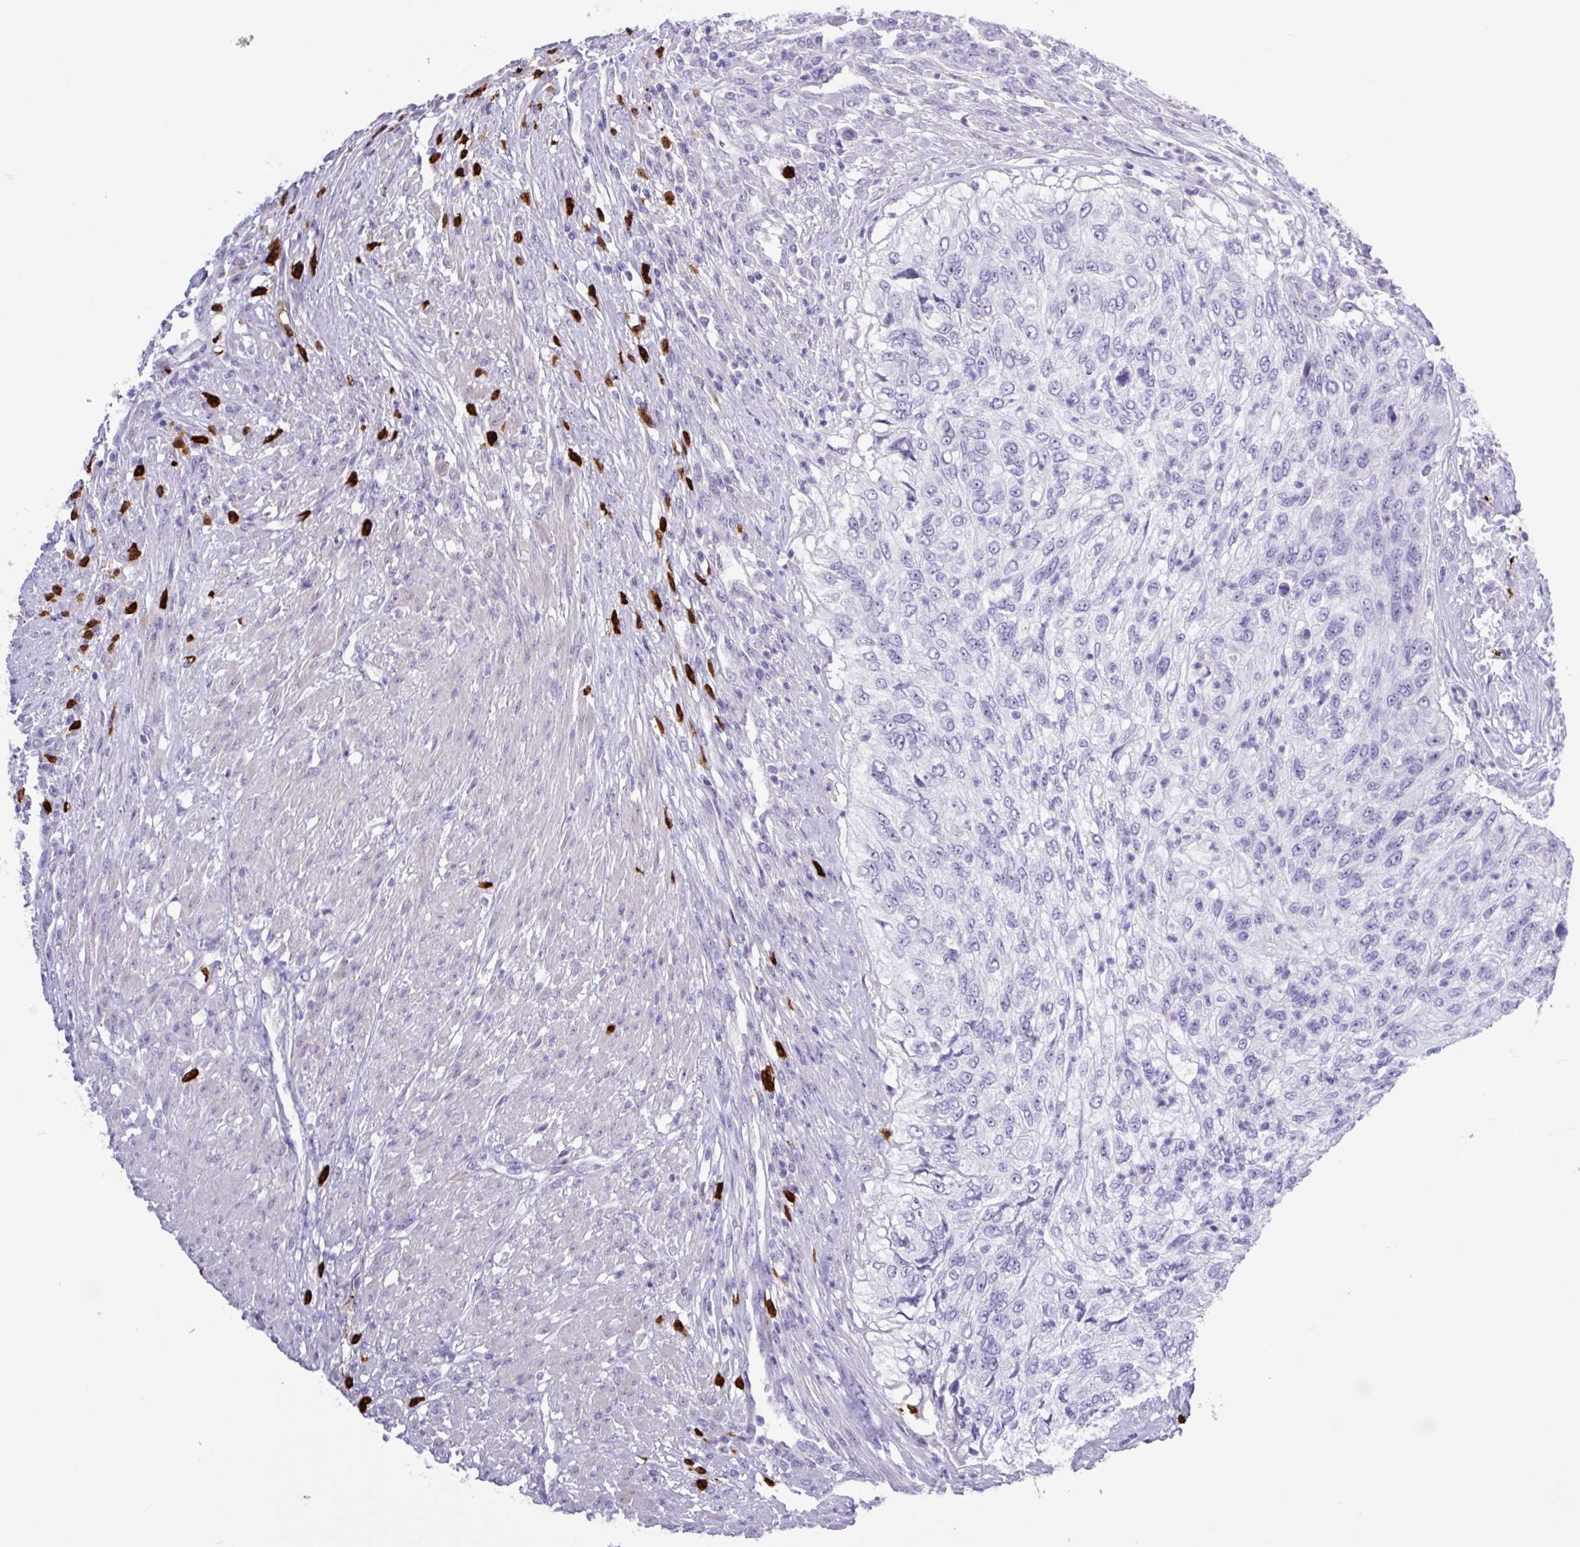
{"staining": {"intensity": "negative", "quantity": "none", "location": "none"}, "tissue": "urothelial cancer", "cell_type": "Tumor cells", "image_type": "cancer", "snomed": [{"axis": "morphology", "description": "Urothelial carcinoma, High grade"}, {"axis": "topography", "description": "Urinary bladder"}], "caption": "DAB immunohistochemical staining of urothelial carcinoma (high-grade) reveals no significant staining in tumor cells.", "gene": "MRM2", "patient": {"sex": "female", "age": 60}}